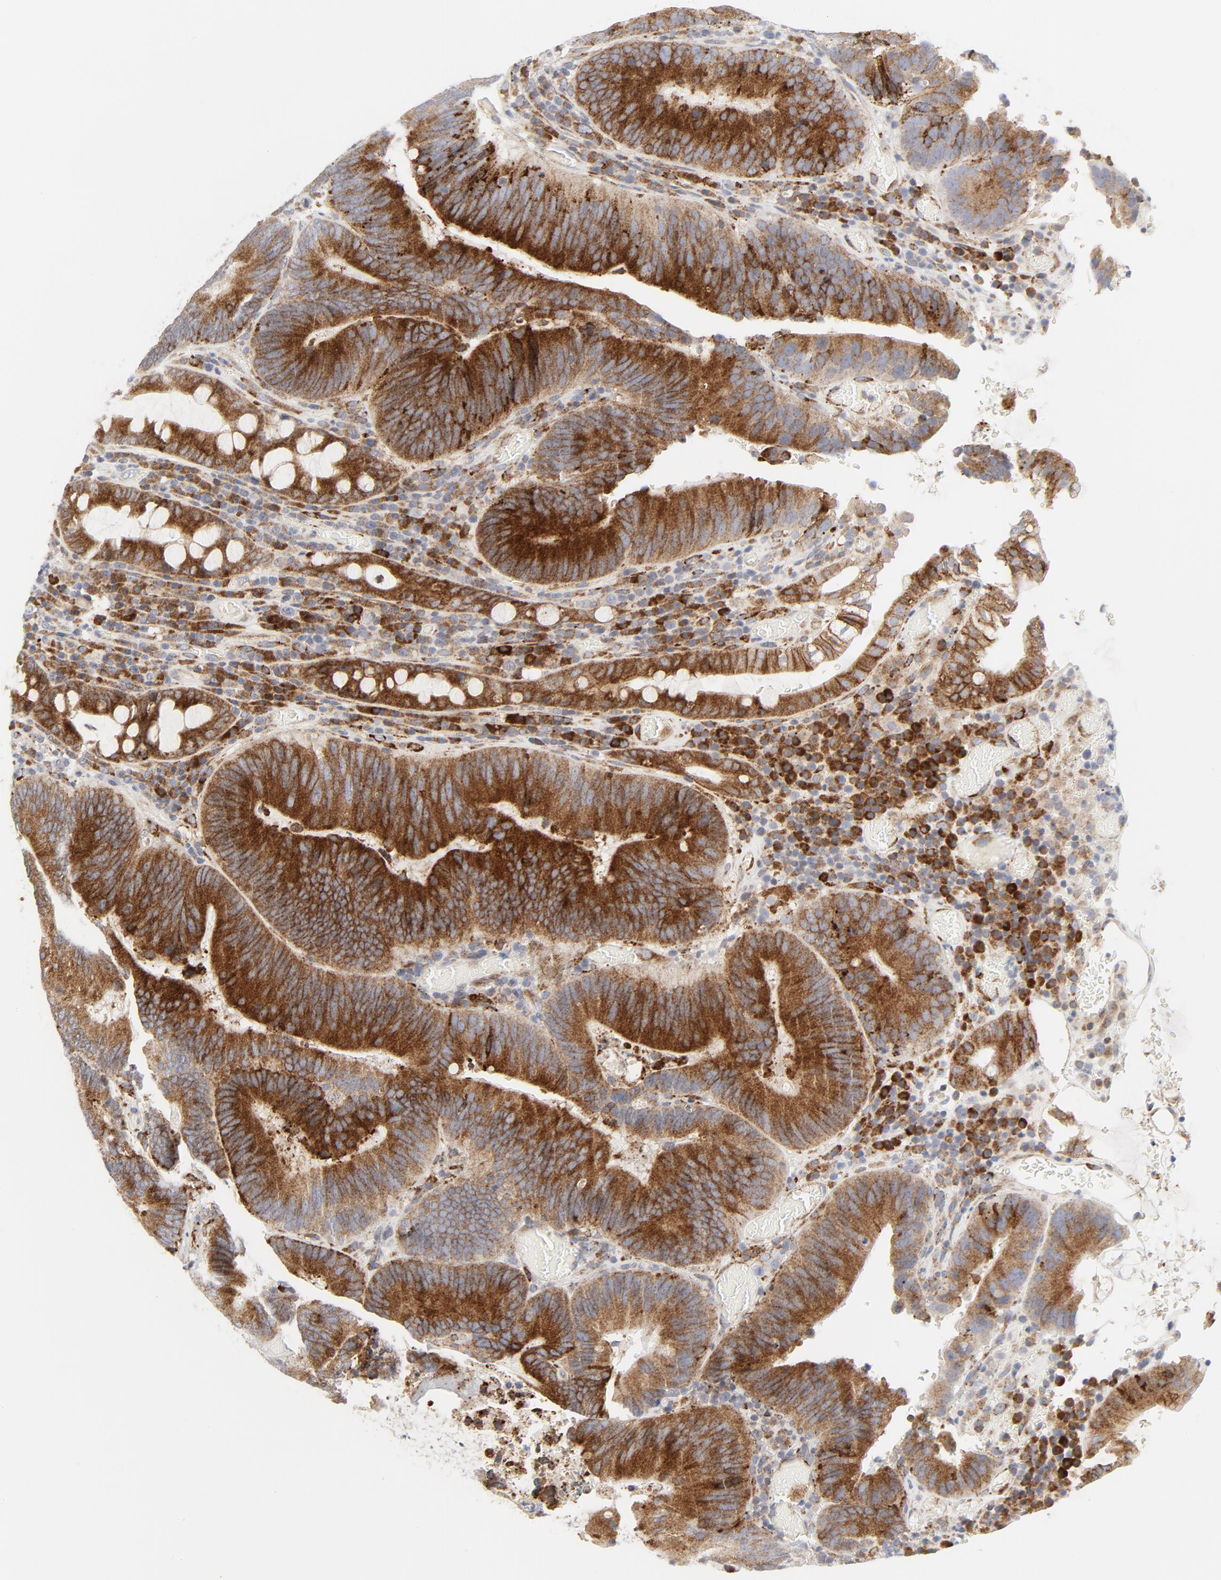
{"staining": {"intensity": "strong", "quantity": ">75%", "location": "cytoplasmic/membranous"}, "tissue": "colorectal cancer", "cell_type": "Tumor cells", "image_type": "cancer", "snomed": [{"axis": "morphology", "description": "Normal tissue, NOS"}, {"axis": "morphology", "description": "Adenocarcinoma, NOS"}, {"axis": "topography", "description": "Colon"}], "caption": "Tumor cells exhibit high levels of strong cytoplasmic/membranous expression in approximately >75% of cells in human colorectal cancer (adenocarcinoma).", "gene": "LRP6", "patient": {"sex": "female", "age": 78}}